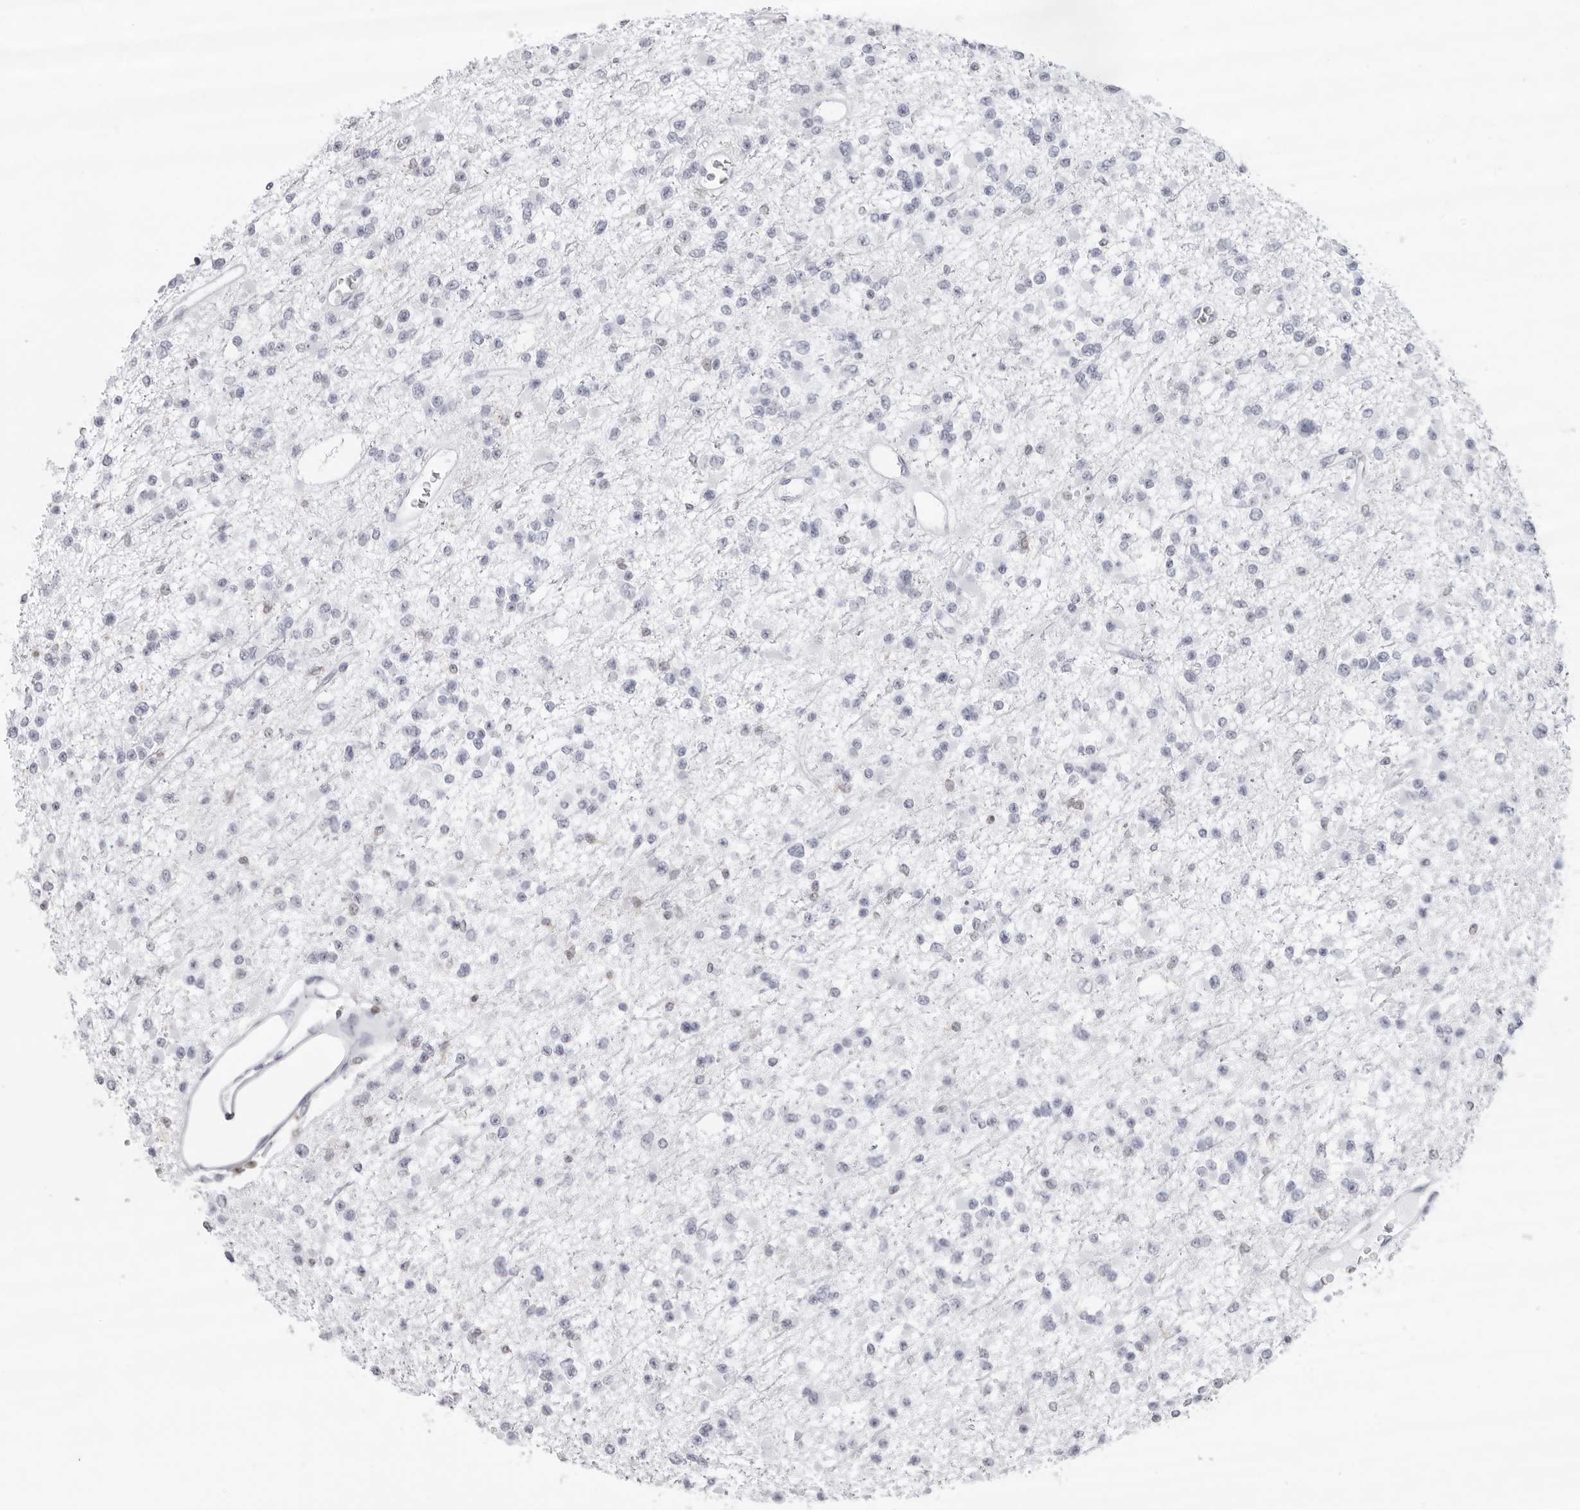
{"staining": {"intensity": "negative", "quantity": "none", "location": "none"}, "tissue": "glioma", "cell_type": "Tumor cells", "image_type": "cancer", "snomed": [{"axis": "morphology", "description": "Glioma, malignant, Low grade"}, {"axis": "topography", "description": "Brain"}], "caption": "Histopathology image shows no significant protein staining in tumor cells of glioma.", "gene": "FMNL1", "patient": {"sex": "female", "age": 22}}